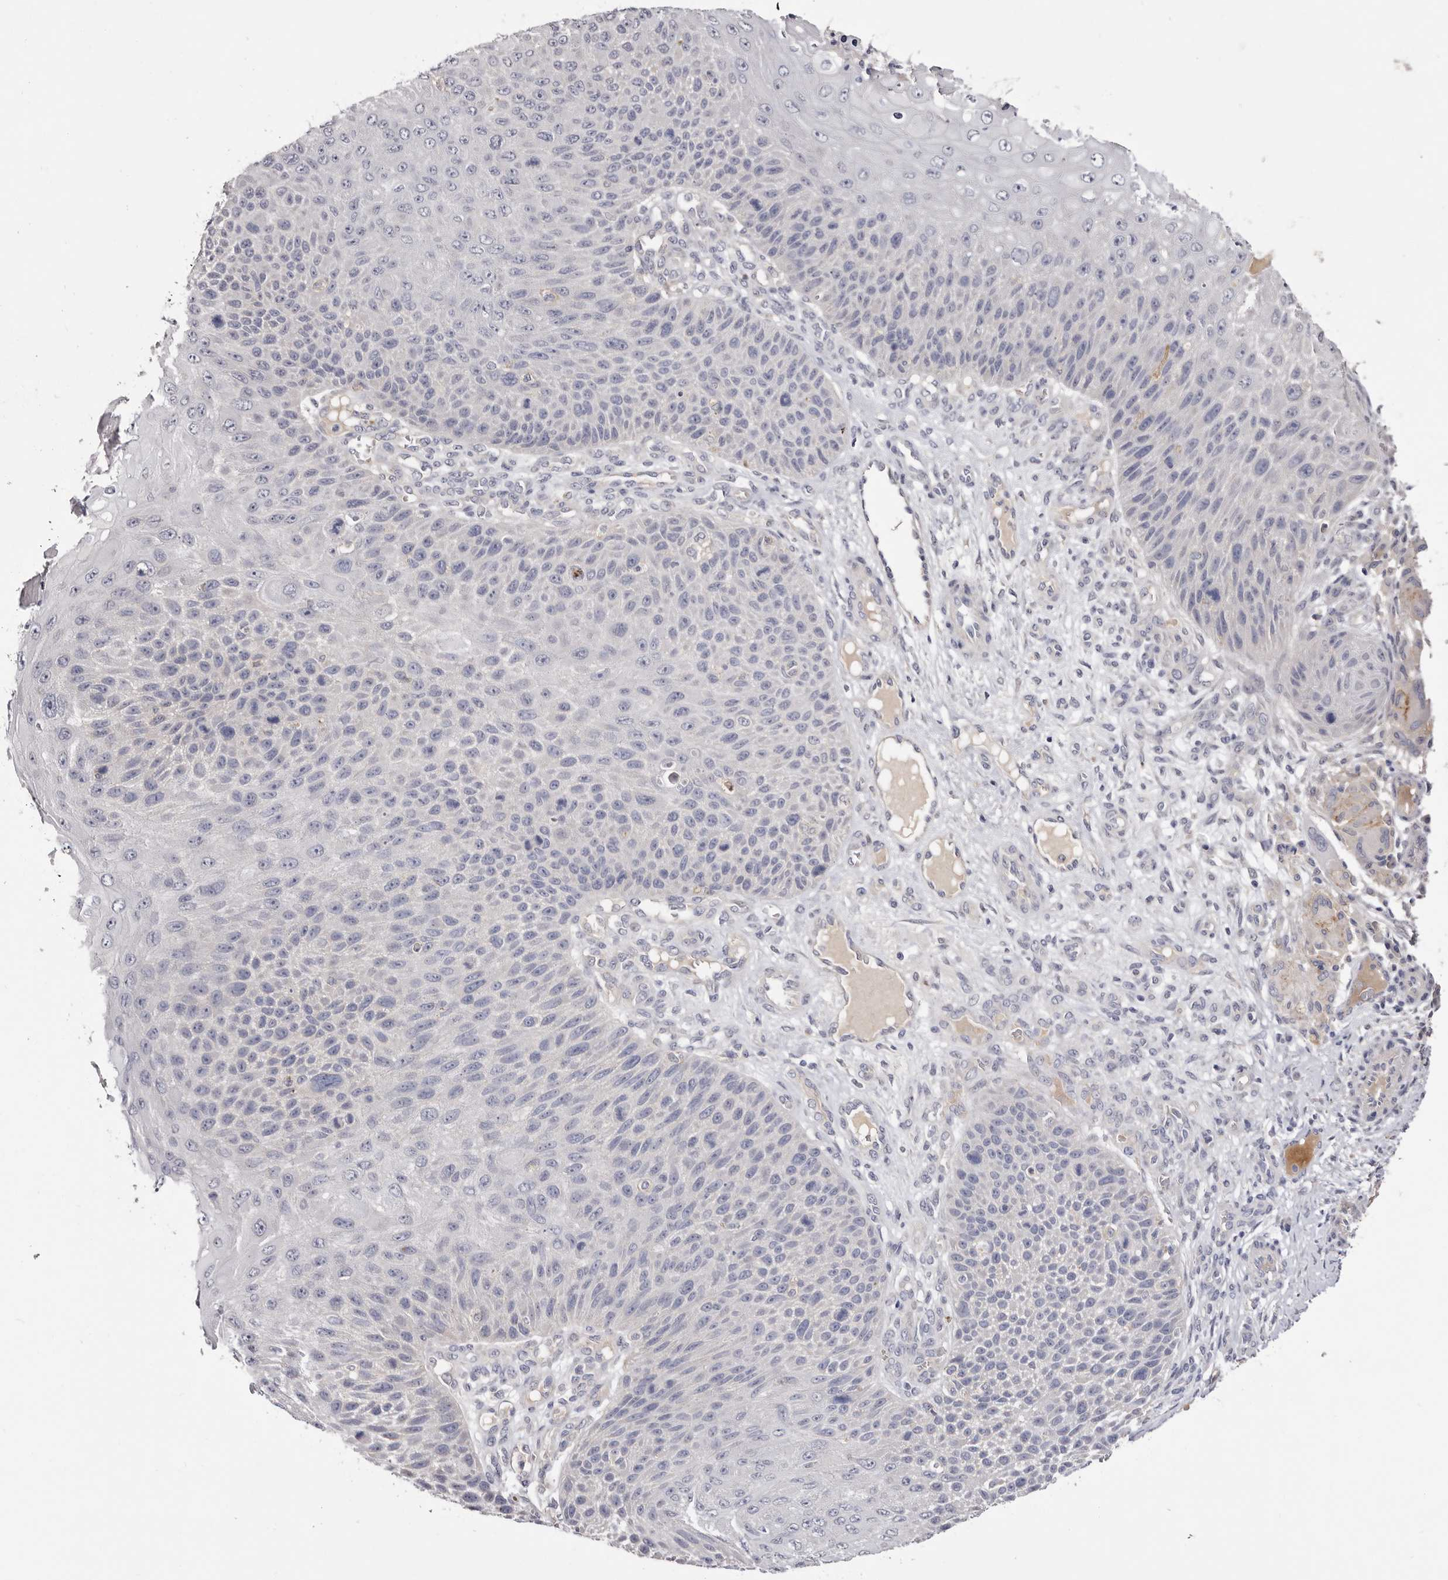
{"staining": {"intensity": "negative", "quantity": "none", "location": "none"}, "tissue": "skin cancer", "cell_type": "Tumor cells", "image_type": "cancer", "snomed": [{"axis": "morphology", "description": "Squamous cell carcinoma, NOS"}, {"axis": "topography", "description": "Skin"}], "caption": "This is an IHC image of skin squamous cell carcinoma. There is no staining in tumor cells.", "gene": "LMLN", "patient": {"sex": "female", "age": 88}}